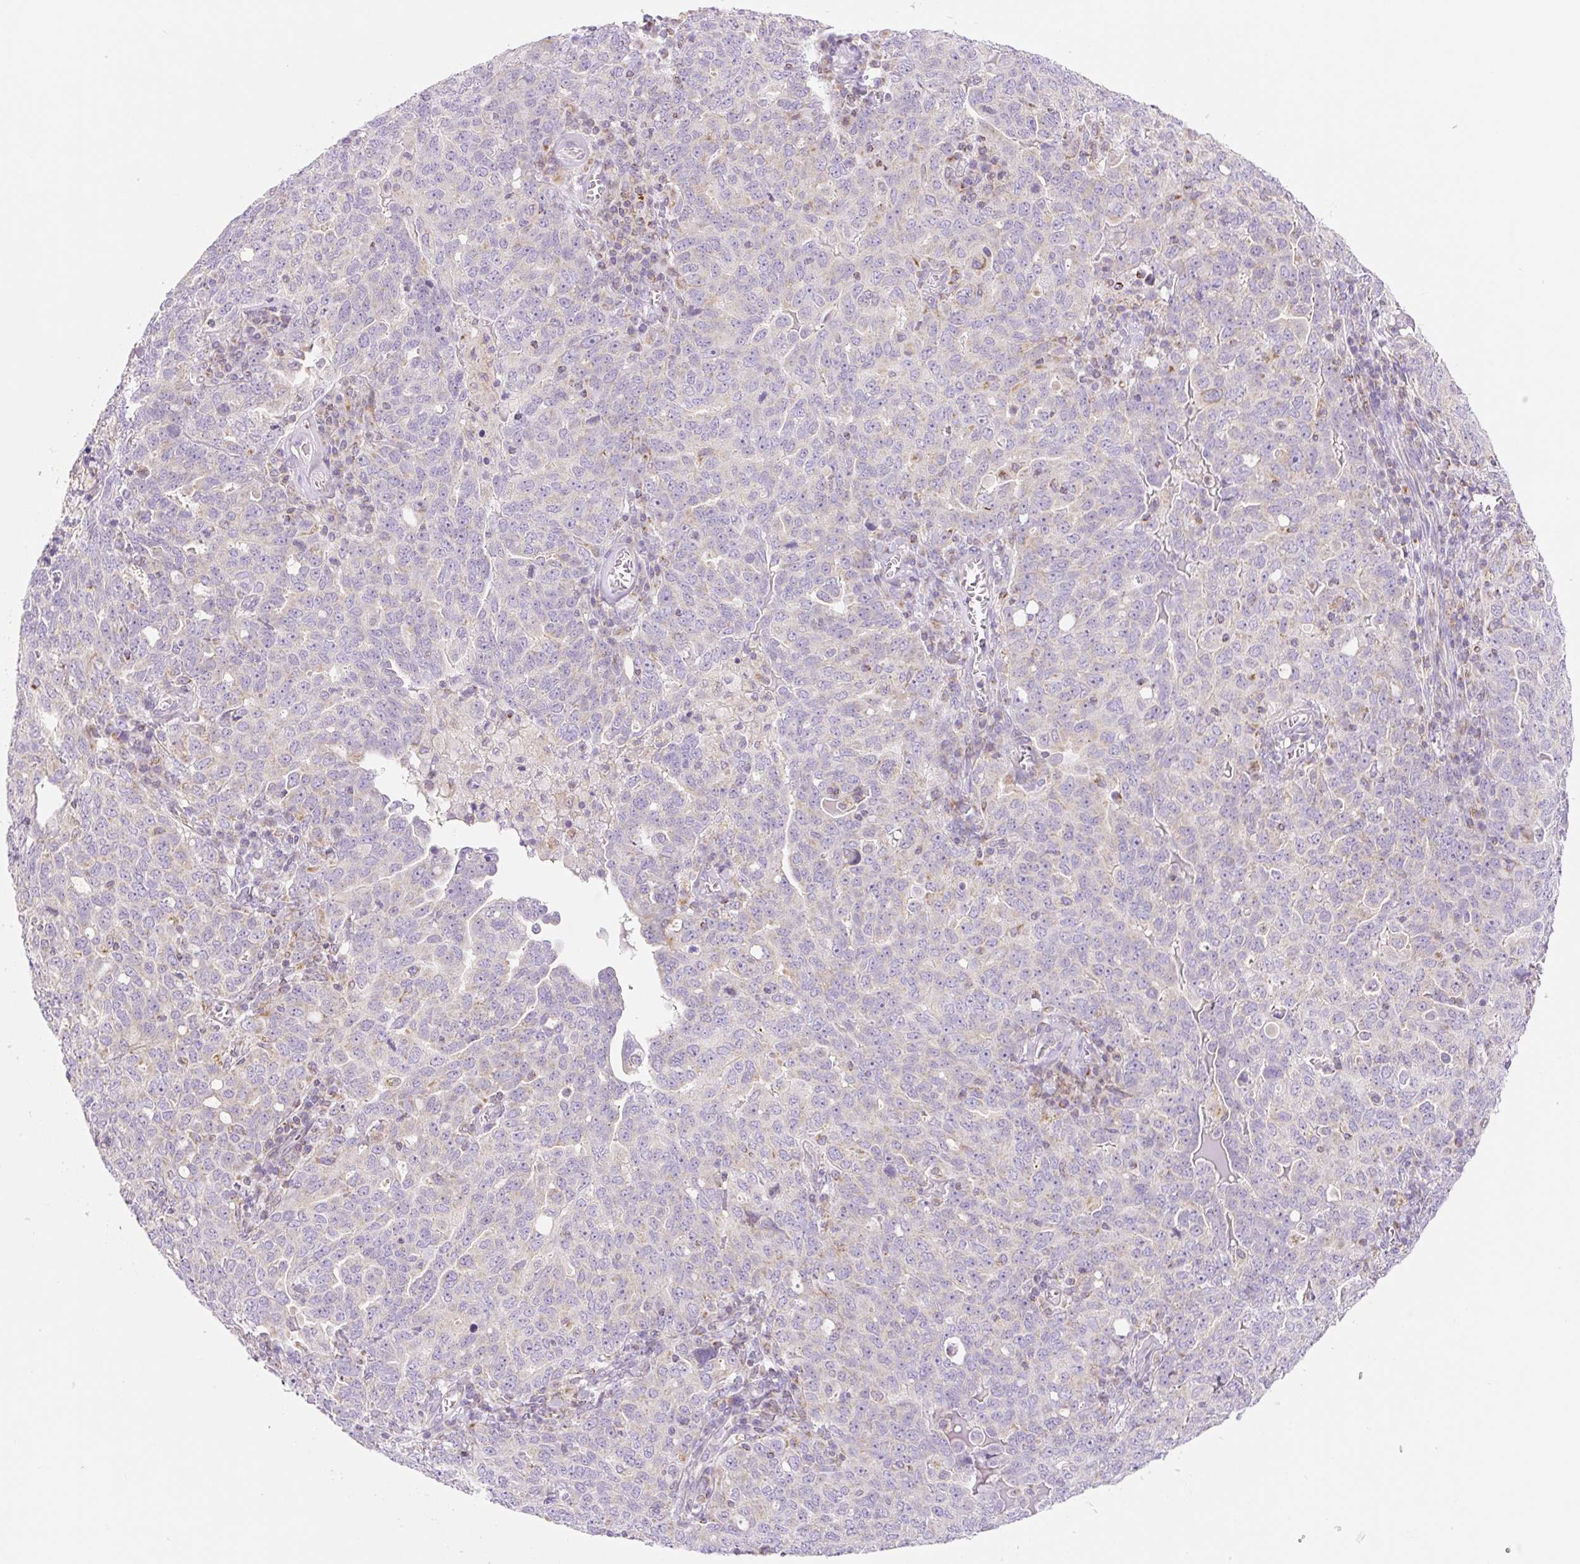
{"staining": {"intensity": "moderate", "quantity": "<25%", "location": "cytoplasmic/membranous"}, "tissue": "ovarian cancer", "cell_type": "Tumor cells", "image_type": "cancer", "snomed": [{"axis": "morphology", "description": "Carcinoma, endometroid"}, {"axis": "topography", "description": "Ovary"}], "caption": "This photomicrograph reveals endometroid carcinoma (ovarian) stained with IHC to label a protein in brown. The cytoplasmic/membranous of tumor cells show moderate positivity for the protein. Nuclei are counter-stained blue.", "gene": "FOCAD", "patient": {"sex": "female", "age": 62}}